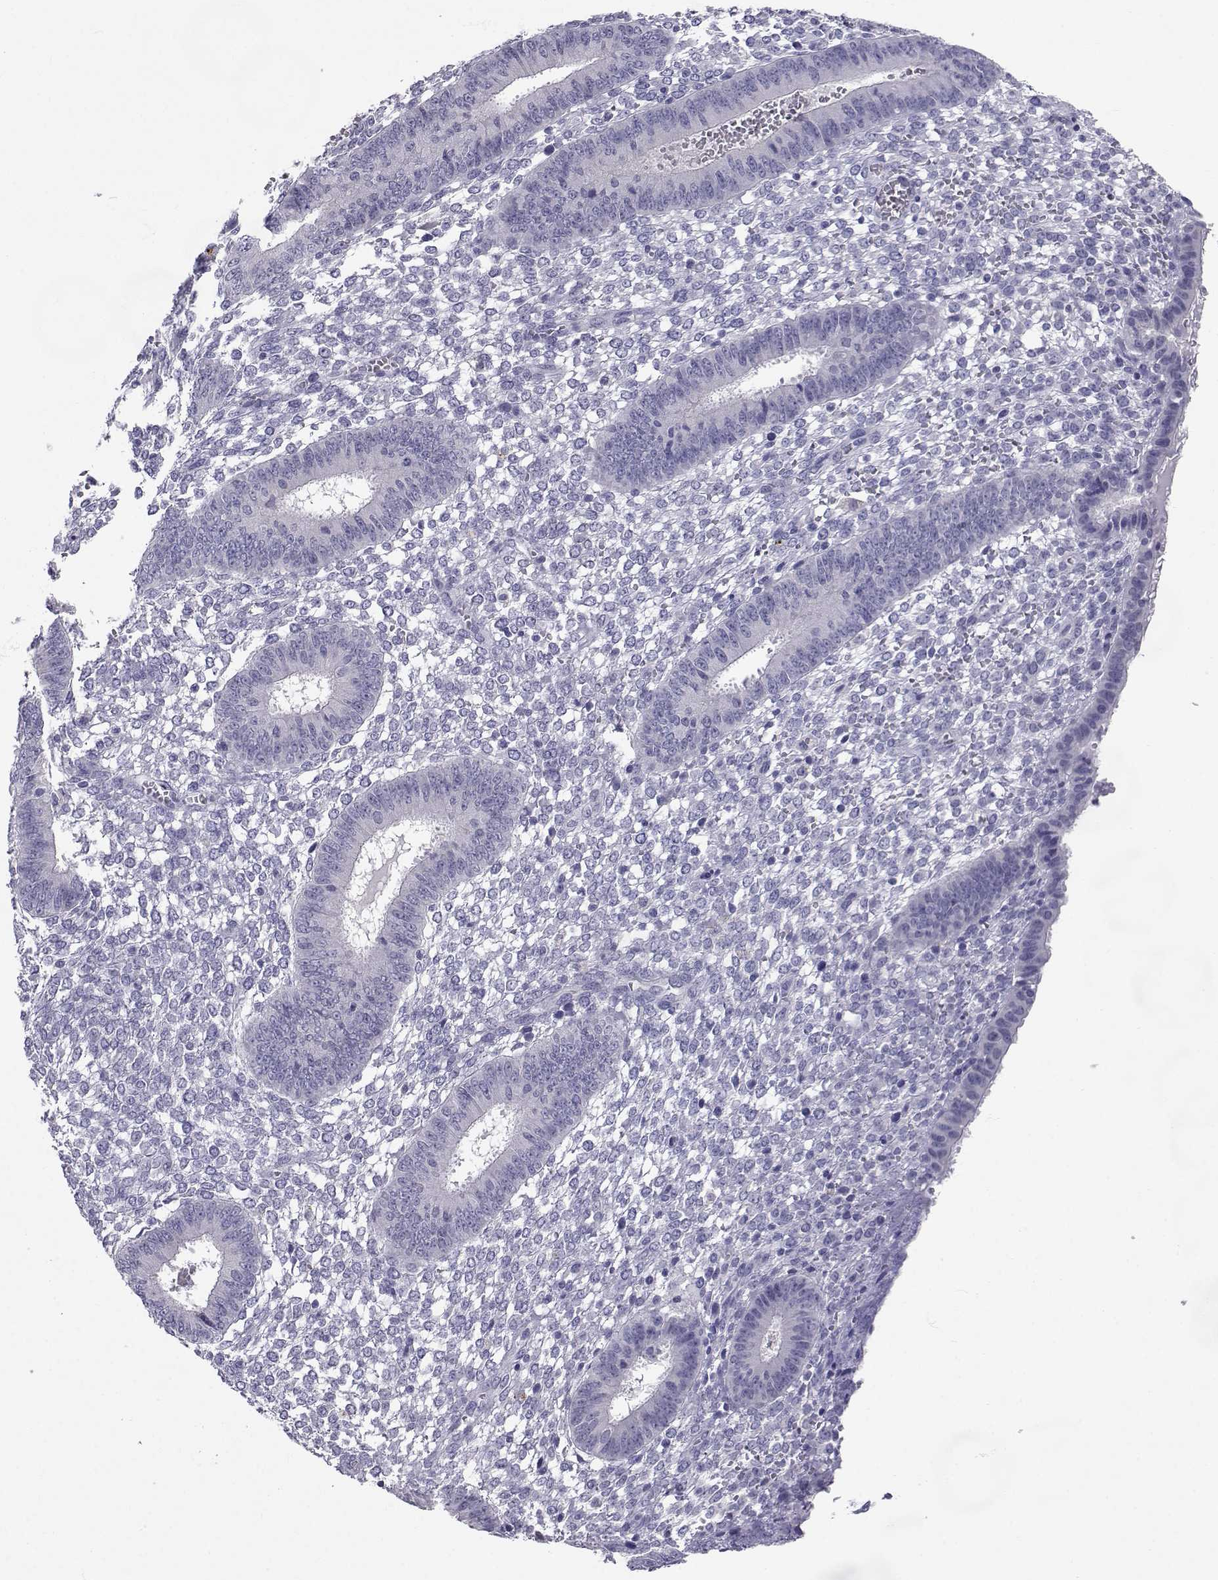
{"staining": {"intensity": "negative", "quantity": "none", "location": "none"}, "tissue": "endometrium", "cell_type": "Cells in endometrial stroma", "image_type": "normal", "snomed": [{"axis": "morphology", "description": "Normal tissue, NOS"}, {"axis": "topography", "description": "Endometrium"}], "caption": "An immunohistochemistry (IHC) image of benign endometrium is shown. There is no staining in cells in endometrial stroma of endometrium.", "gene": "SLC6A3", "patient": {"sex": "female", "age": 42}}